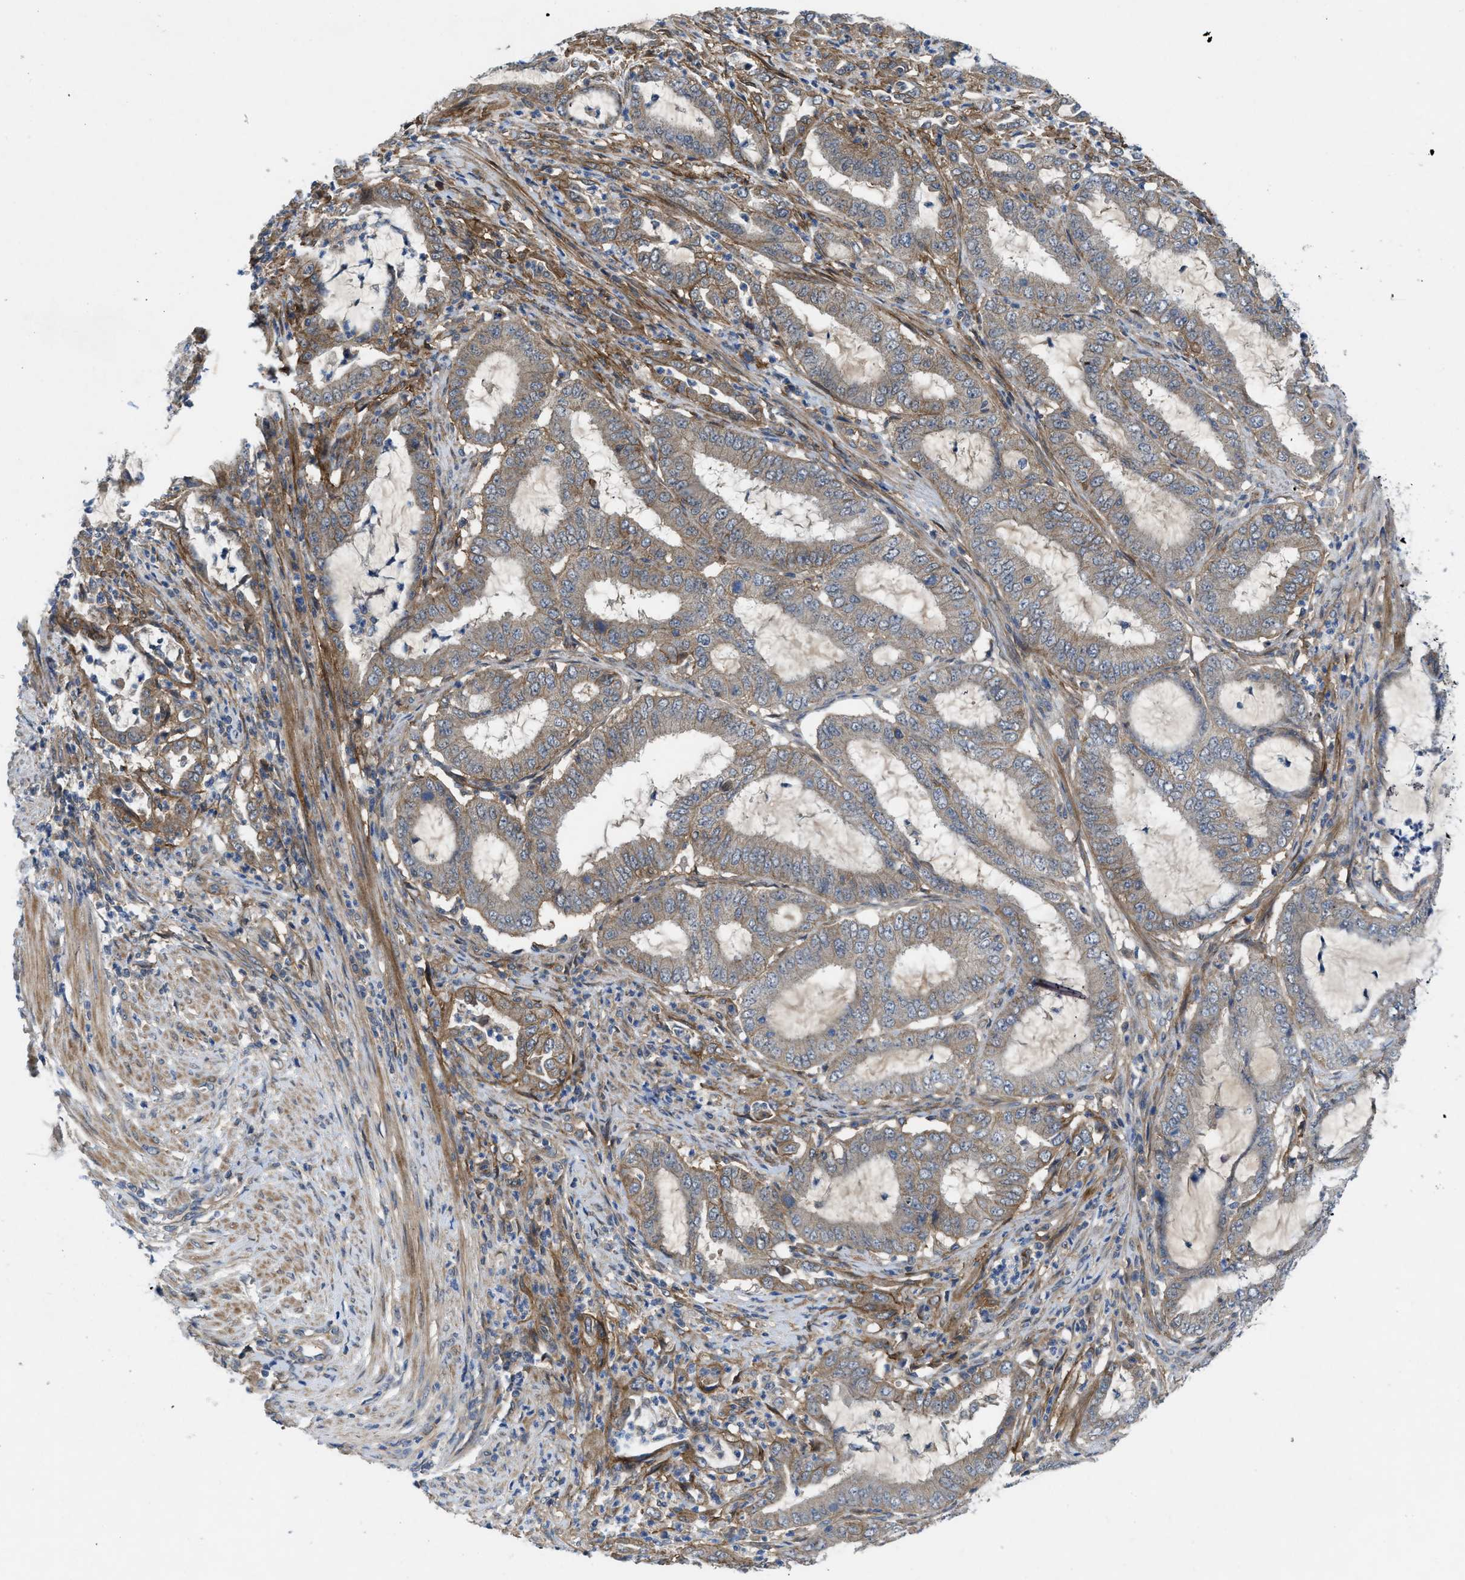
{"staining": {"intensity": "weak", "quantity": "<25%", "location": "cytoplasmic/membranous"}, "tissue": "endometrial cancer", "cell_type": "Tumor cells", "image_type": "cancer", "snomed": [{"axis": "morphology", "description": "Adenocarcinoma, NOS"}, {"axis": "topography", "description": "Endometrium"}], "caption": "Tumor cells show no significant protein expression in endometrial cancer (adenocarcinoma).", "gene": "PANX1", "patient": {"sex": "female", "age": 70}}